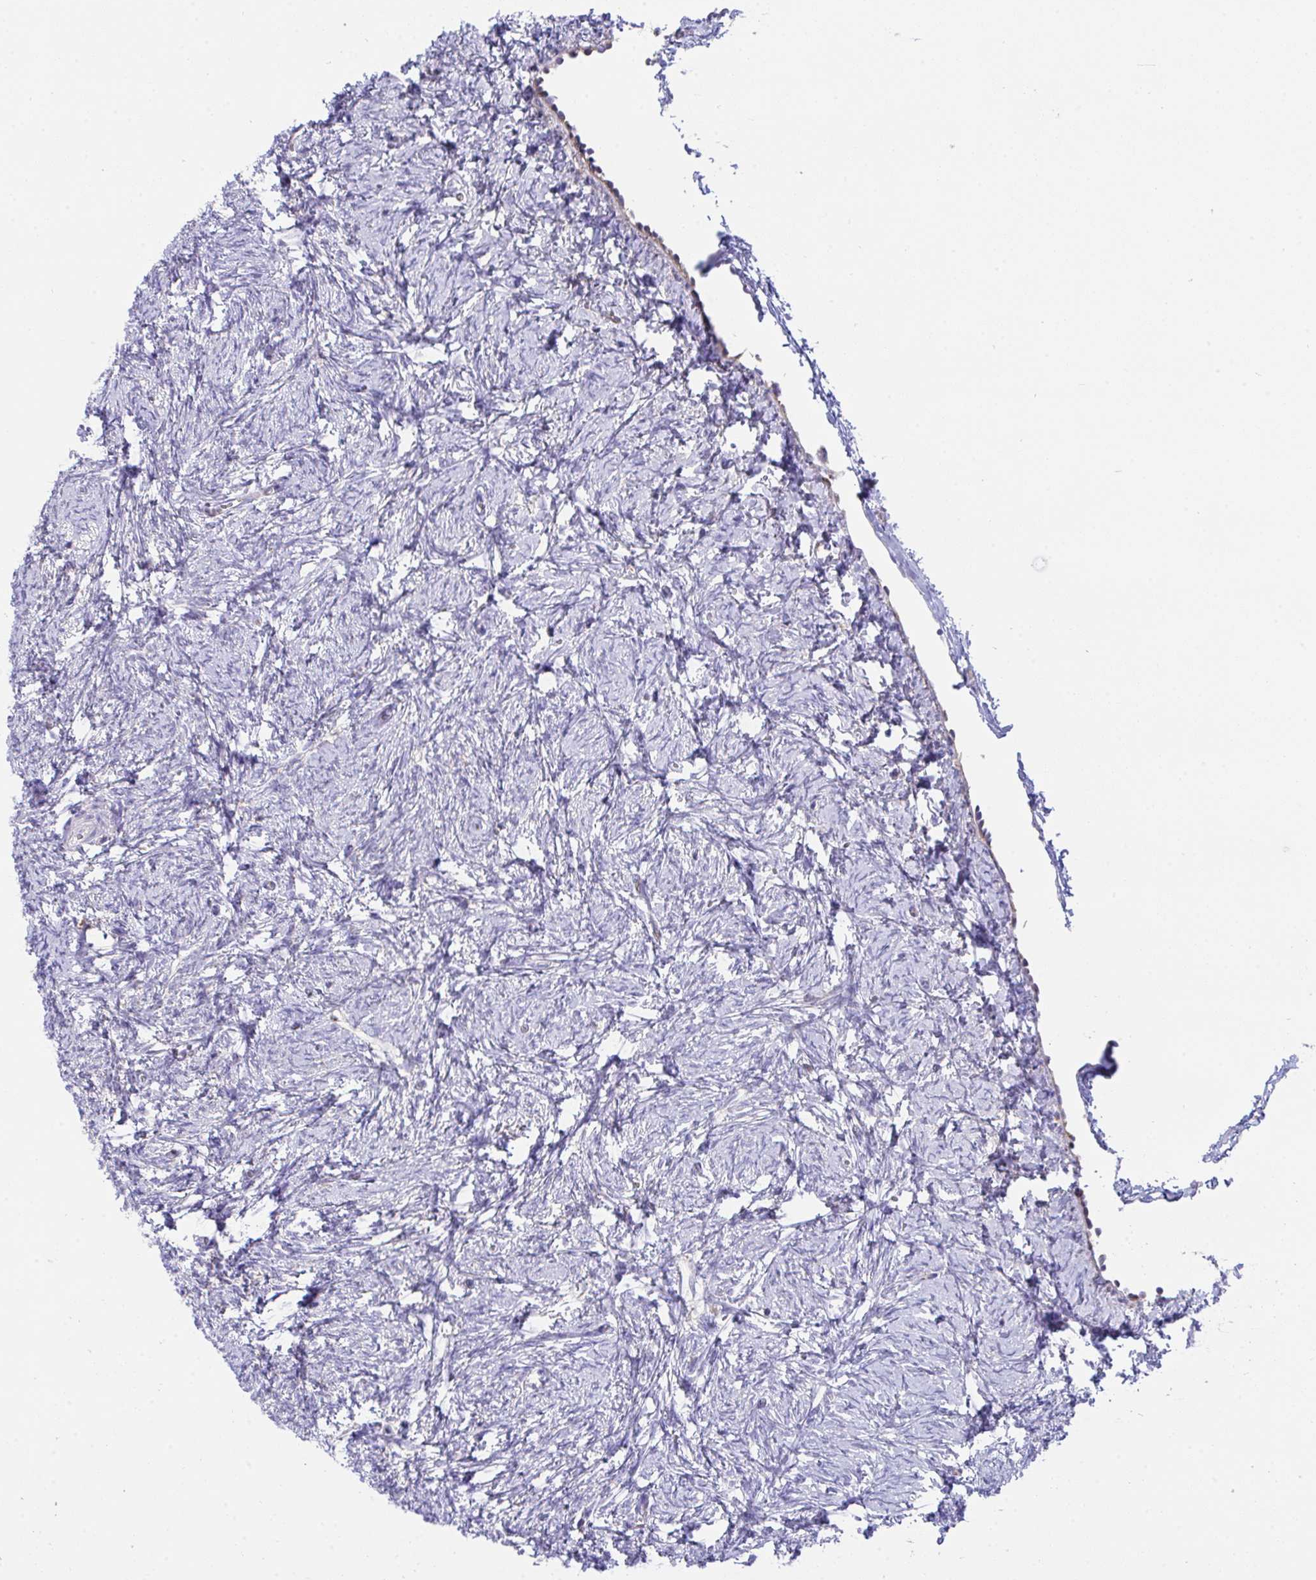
{"staining": {"intensity": "moderate", "quantity": ">75%", "location": "cytoplasmic/membranous"}, "tissue": "ovary", "cell_type": "Follicle cells", "image_type": "normal", "snomed": [{"axis": "morphology", "description": "Normal tissue, NOS"}, {"axis": "topography", "description": "Ovary"}], "caption": "Protein staining of normal ovary shows moderate cytoplasmic/membranous staining in approximately >75% of follicle cells. Using DAB (3,3'-diaminobenzidine) (brown) and hematoxylin (blue) stains, captured at high magnification using brightfield microscopy.", "gene": "MIA3", "patient": {"sex": "female", "age": 41}}